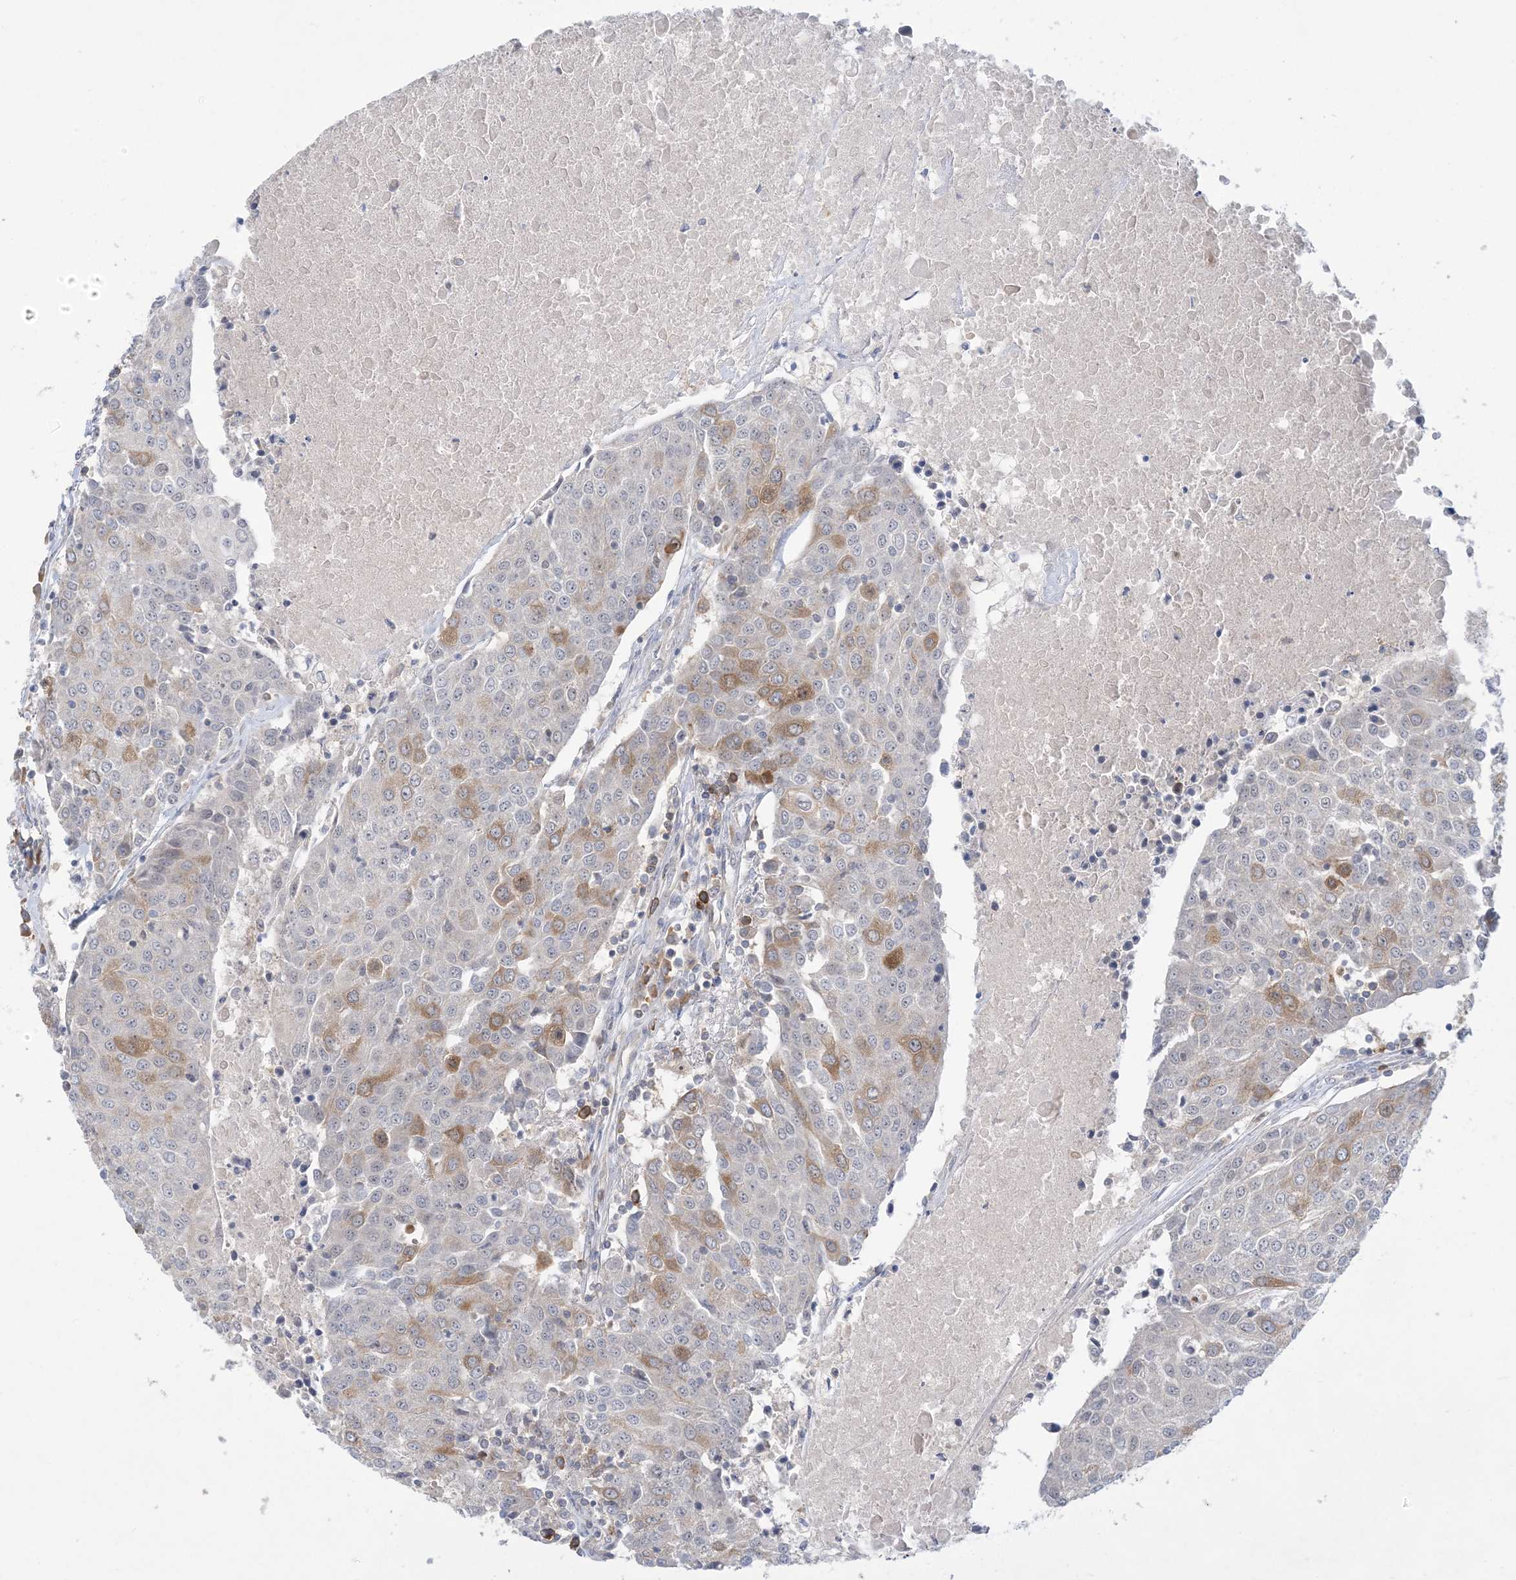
{"staining": {"intensity": "moderate", "quantity": "<25%", "location": "cytoplasmic/membranous"}, "tissue": "urothelial cancer", "cell_type": "Tumor cells", "image_type": "cancer", "snomed": [{"axis": "morphology", "description": "Urothelial carcinoma, High grade"}, {"axis": "topography", "description": "Urinary bladder"}], "caption": "Tumor cells demonstrate moderate cytoplasmic/membranous positivity in about <25% of cells in high-grade urothelial carcinoma.", "gene": "AOC1", "patient": {"sex": "female", "age": 85}}